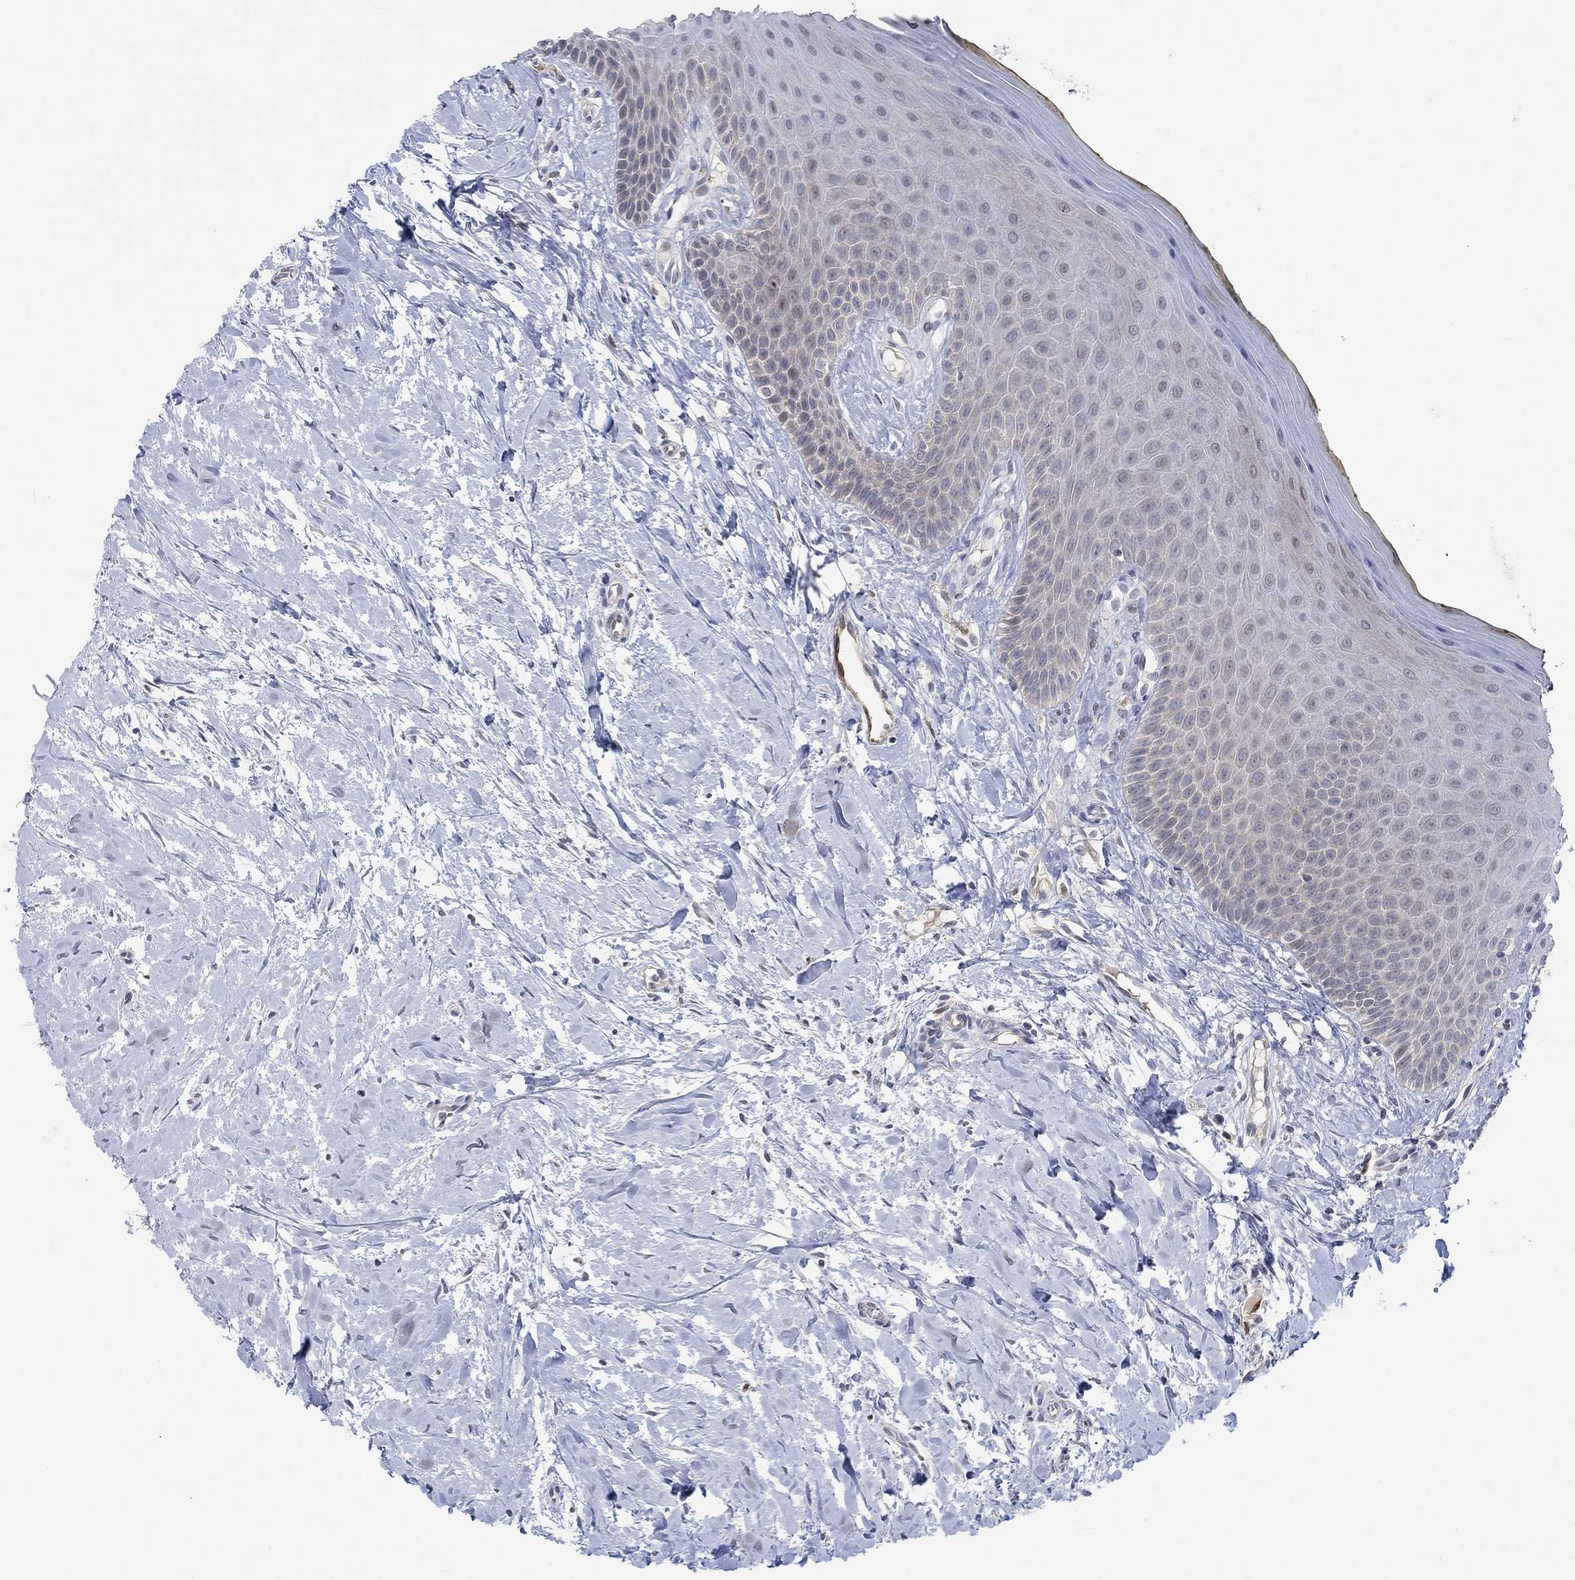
{"staining": {"intensity": "negative", "quantity": "none", "location": "none"}, "tissue": "oral mucosa", "cell_type": "Squamous epithelial cells", "image_type": "normal", "snomed": [{"axis": "morphology", "description": "Normal tissue, NOS"}, {"axis": "topography", "description": "Oral tissue"}], "caption": "Histopathology image shows no significant protein positivity in squamous epithelial cells of benign oral mucosa.", "gene": "TGM2", "patient": {"sex": "female", "age": 43}}